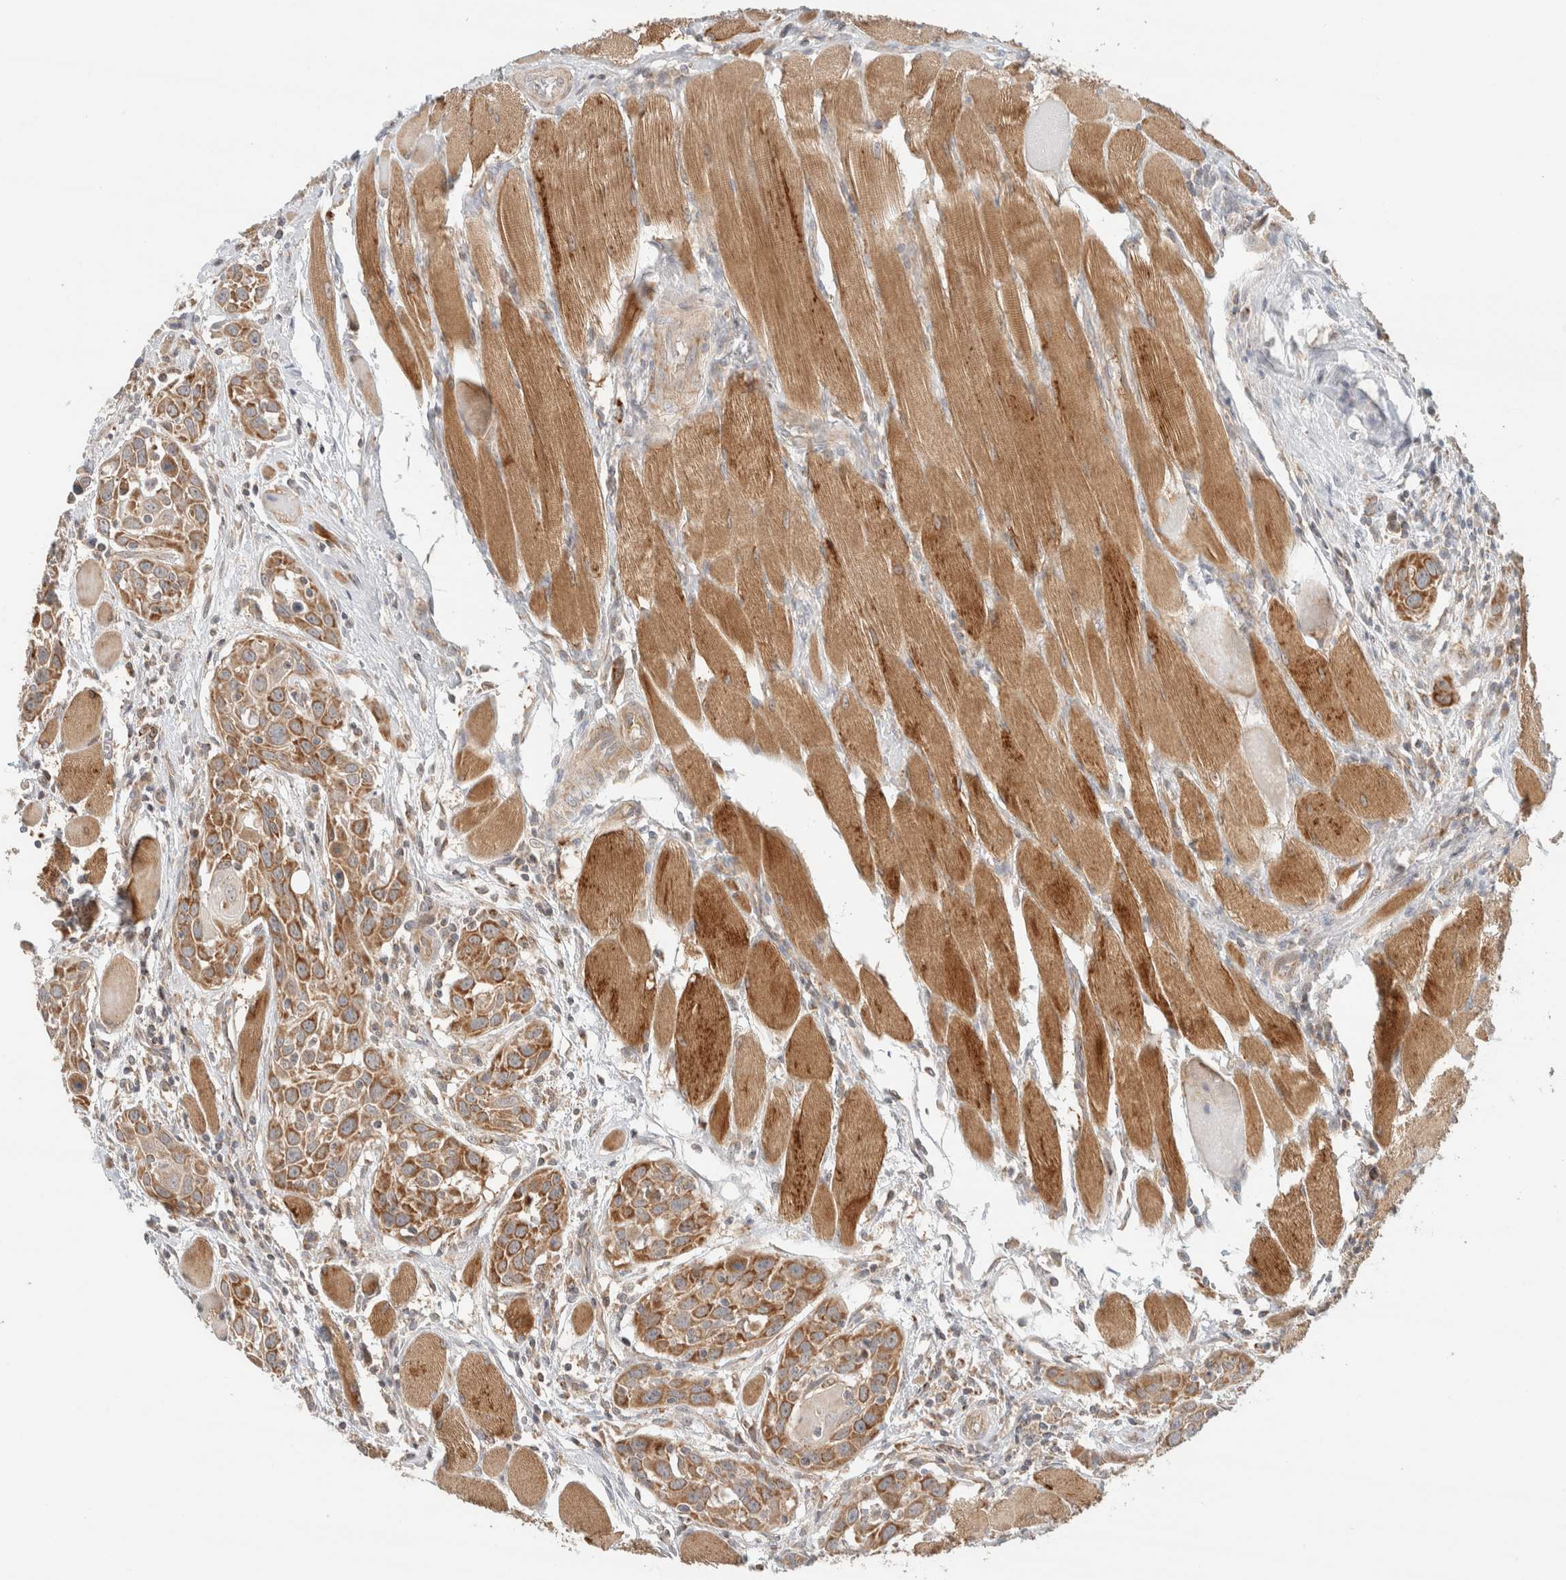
{"staining": {"intensity": "moderate", "quantity": ">75%", "location": "cytoplasmic/membranous"}, "tissue": "head and neck cancer", "cell_type": "Tumor cells", "image_type": "cancer", "snomed": [{"axis": "morphology", "description": "Squamous cell carcinoma, NOS"}, {"axis": "topography", "description": "Oral tissue"}, {"axis": "topography", "description": "Head-Neck"}], "caption": "Protein analysis of squamous cell carcinoma (head and neck) tissue displays moderate cytoplasmic/membranous staining in approximately >75% of tumor cells.", "gene": "MRM3", "patient": {"sex": "female", "age": 50}}